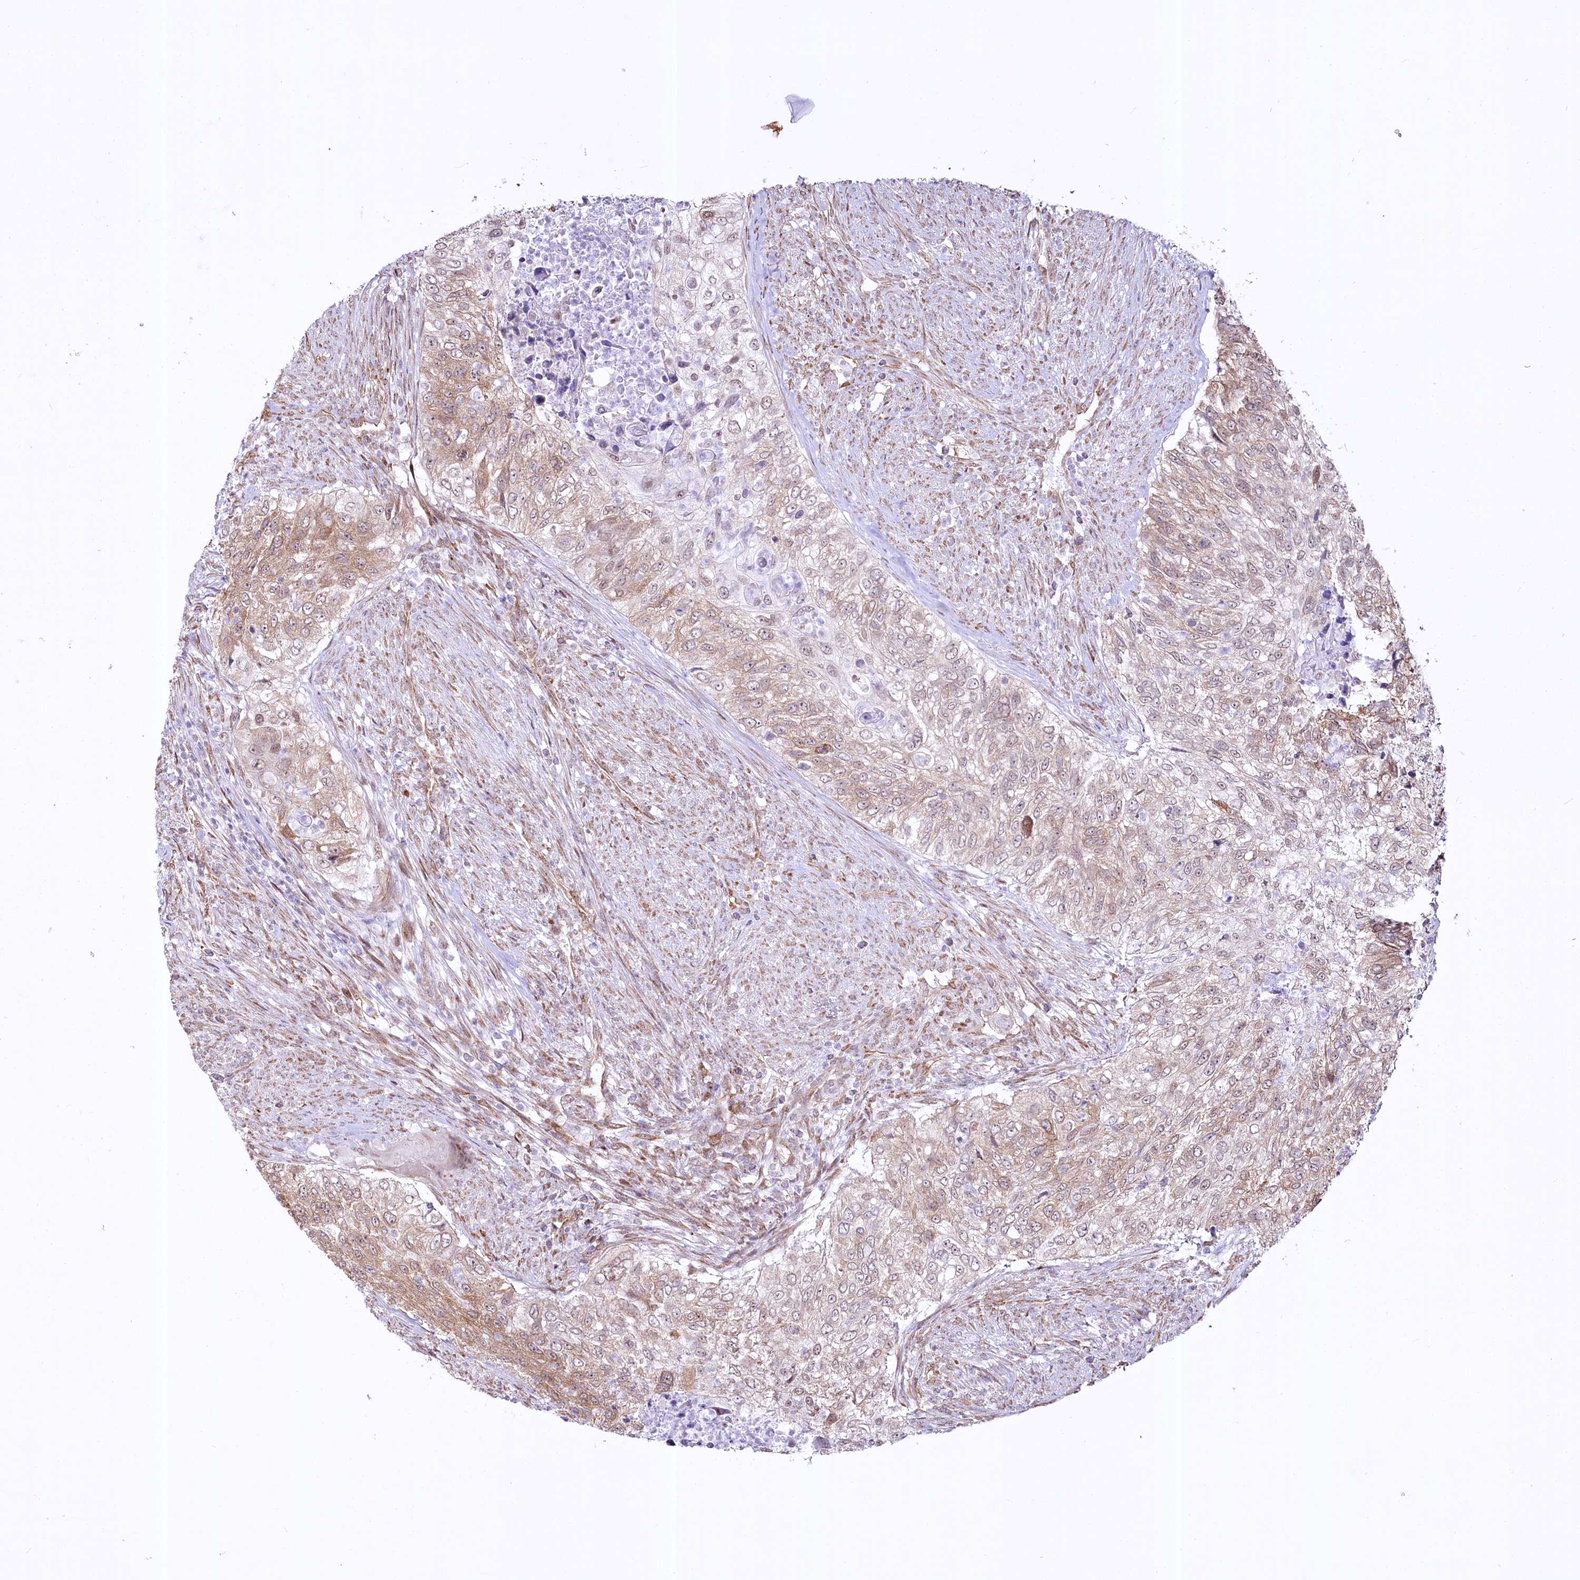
{"staining": {"intensity": "moderate", "quantity": "25%-75%", "location": "cytoplasmic/membranous"}, "tissue": "urothelial cancer", "cell_type": "Tumor cells", "image_type": "cancer", "snomed": [{"axis": "morphology", "description": "Urothelial carcinoma, High grade"}, {"axis": "topography", "description": "Urinary bladder"}], "caption": "Human urothelial cancer stained for a protein (brown) reveals moderate cytoplasmic/membranous positive expression in about 25%-75% of tumor cells.", "gene": "YBX3", "patient": {"sex": "female", "age": 60}}